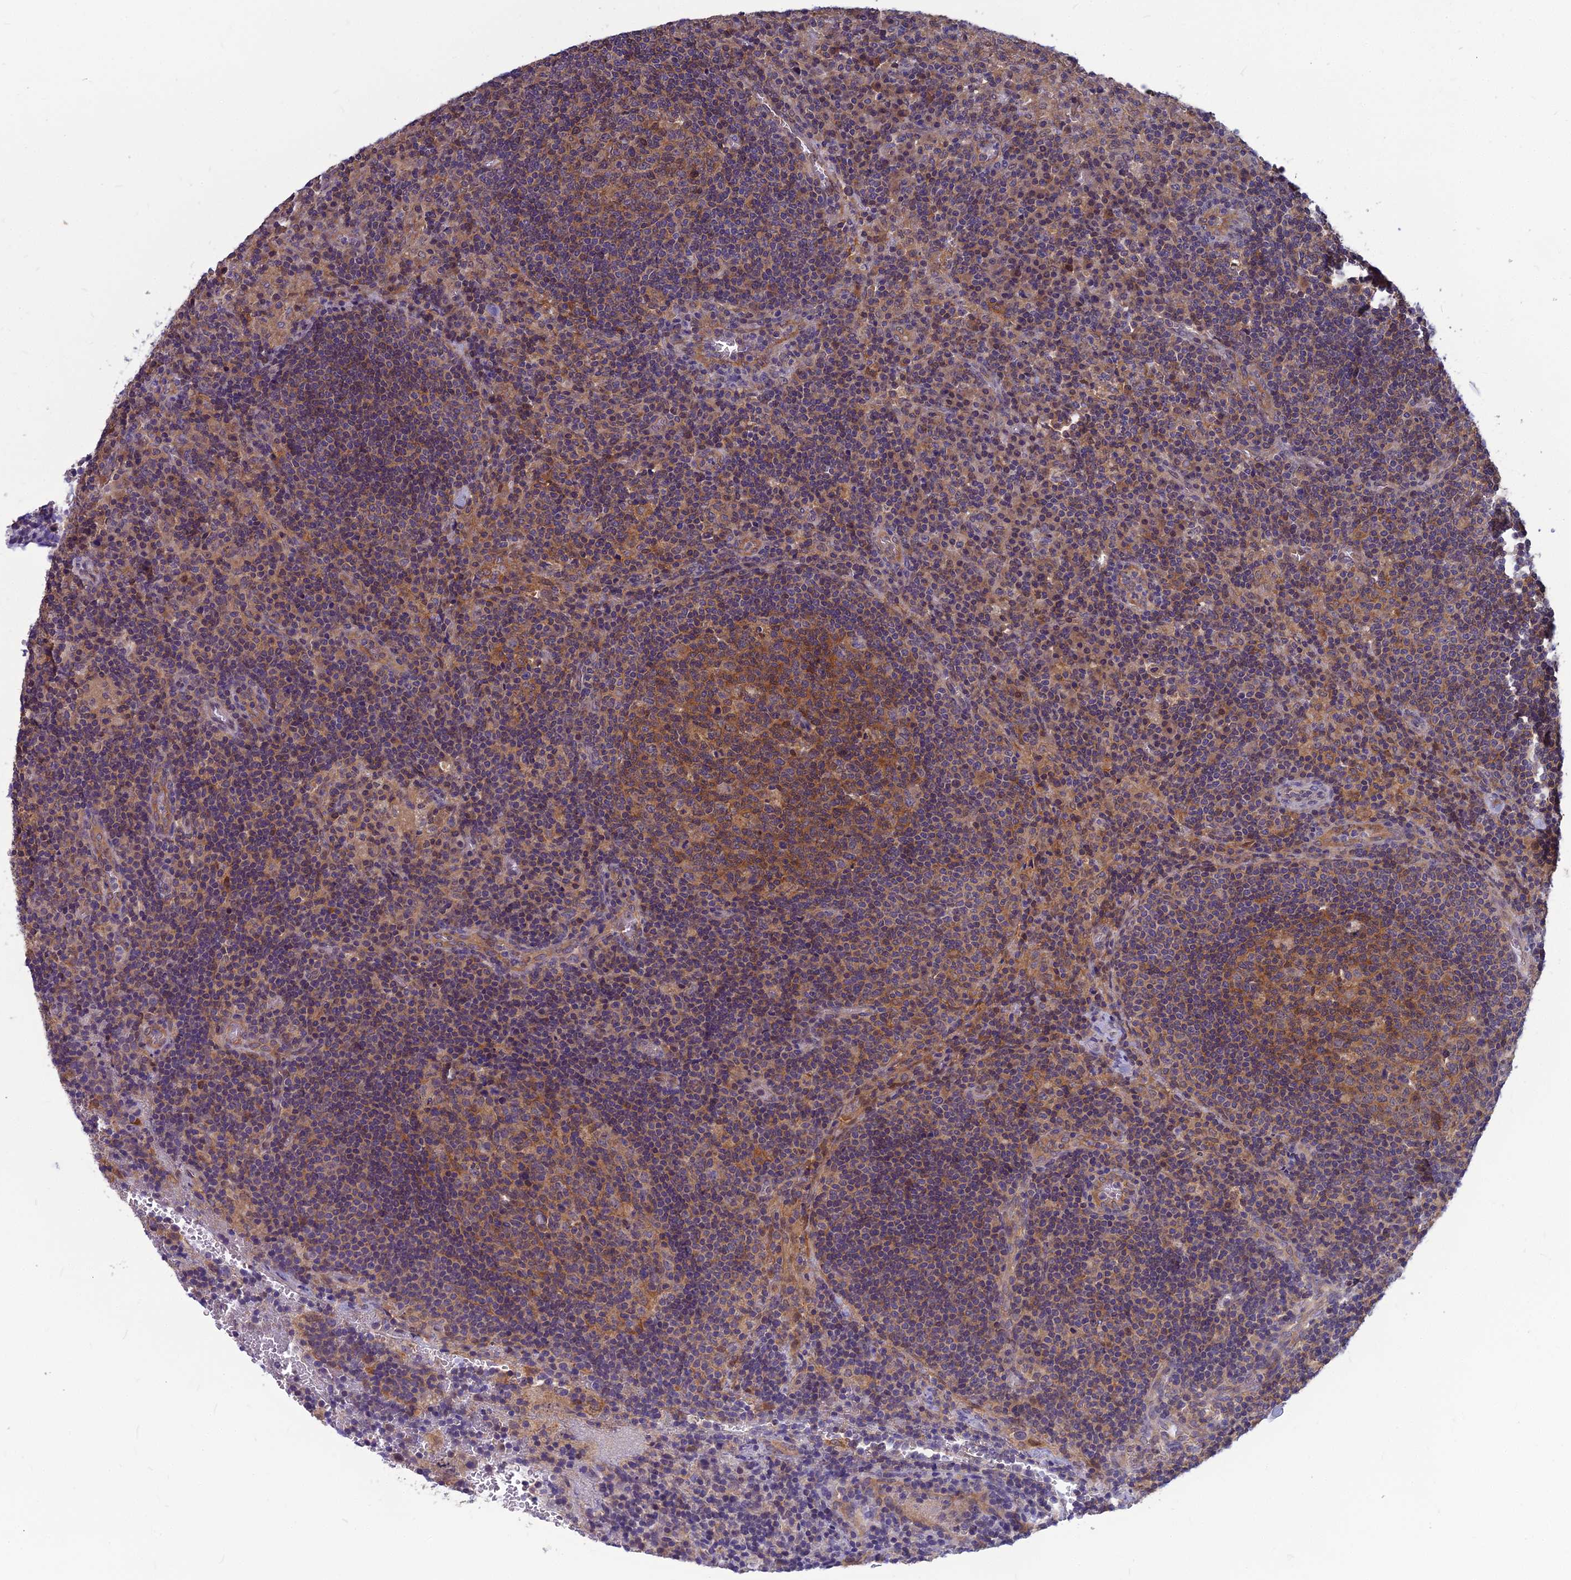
{"staining": {"intensity": "moderate", "quantity": ">75%", "location": "cytoplasmic/membranous"}, "tissue": "lymph node", "cell_type": "Germinal center cells", "image_type": "normal", "snomed": [{"axis": "morphology", "description": "Normal tissue, NOS"}, {"axis": "topography", "description": "Lymph node"}], "caption": "Immunohistochemical staining of benign human lymph node shows moderate cytoplasmic/membranous protein positivity in approximately >75% of germinal center cells.", "gene": "MVD", "patient": {"sex": "male", "age": 58}}